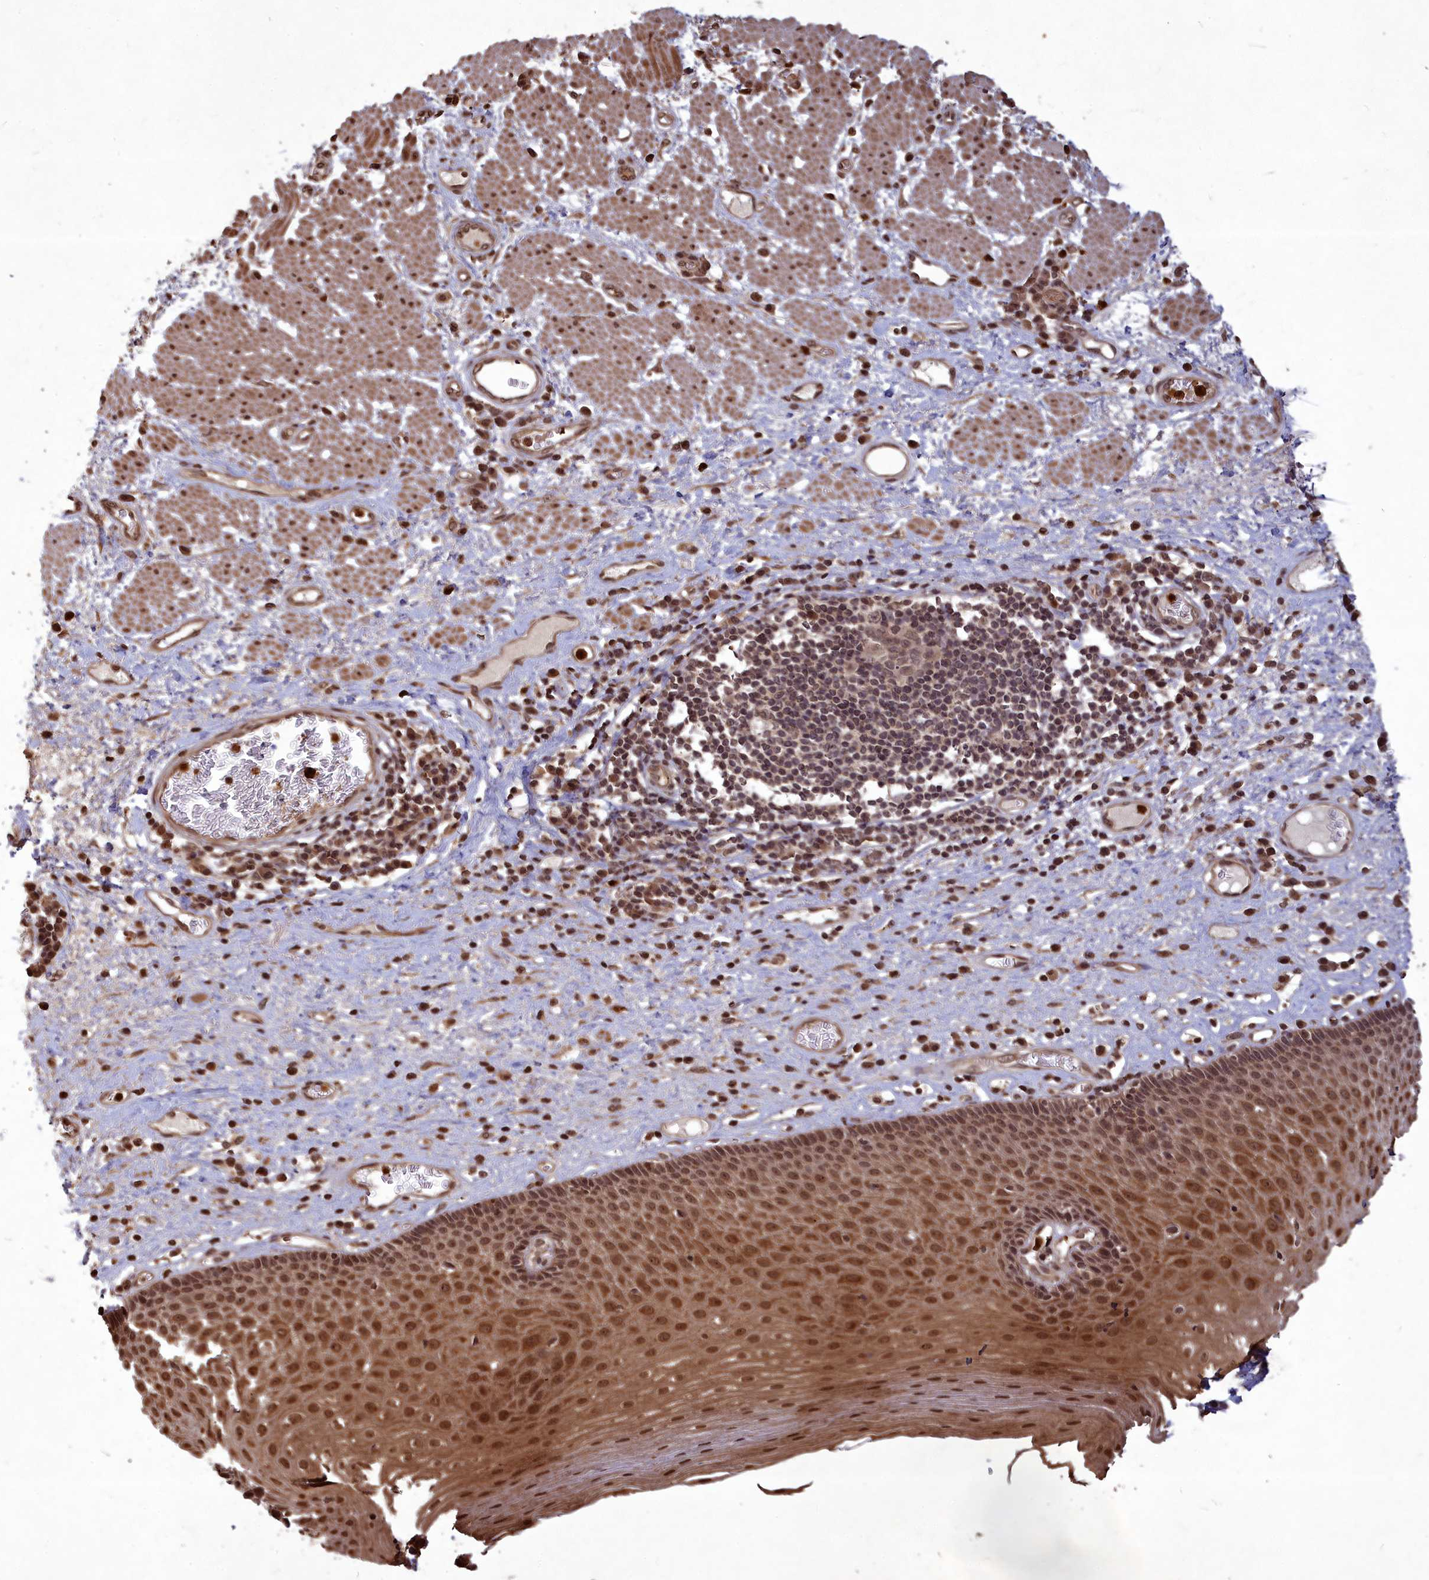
{"staining": {"intensity": "moderate", "quantity": ">75%", "location": "cytoplasmic/membranous,nuclear"}, "tissue": "esophagus", "cell_type": "Squamous epithelial cells", "image_type": "normal", "snomed": [{"axis": "morphology", "description": "Normal tissue, NOS"}, {"axis": "morphology", "description": "Adenocarcinoma, NOS"}, {"axis": "topography", "description": "Esophagus"}], "caption": "A high-resolution image shows immunohistochemistry (IHC) staining of unremarkable esophagus, which displays moderate cytoplasmic/membranous,nuclear positivity in about >75% of squamous epithelial cells.", "gene": "SRMS", "patient": {"sex": "male", "age": 62}}